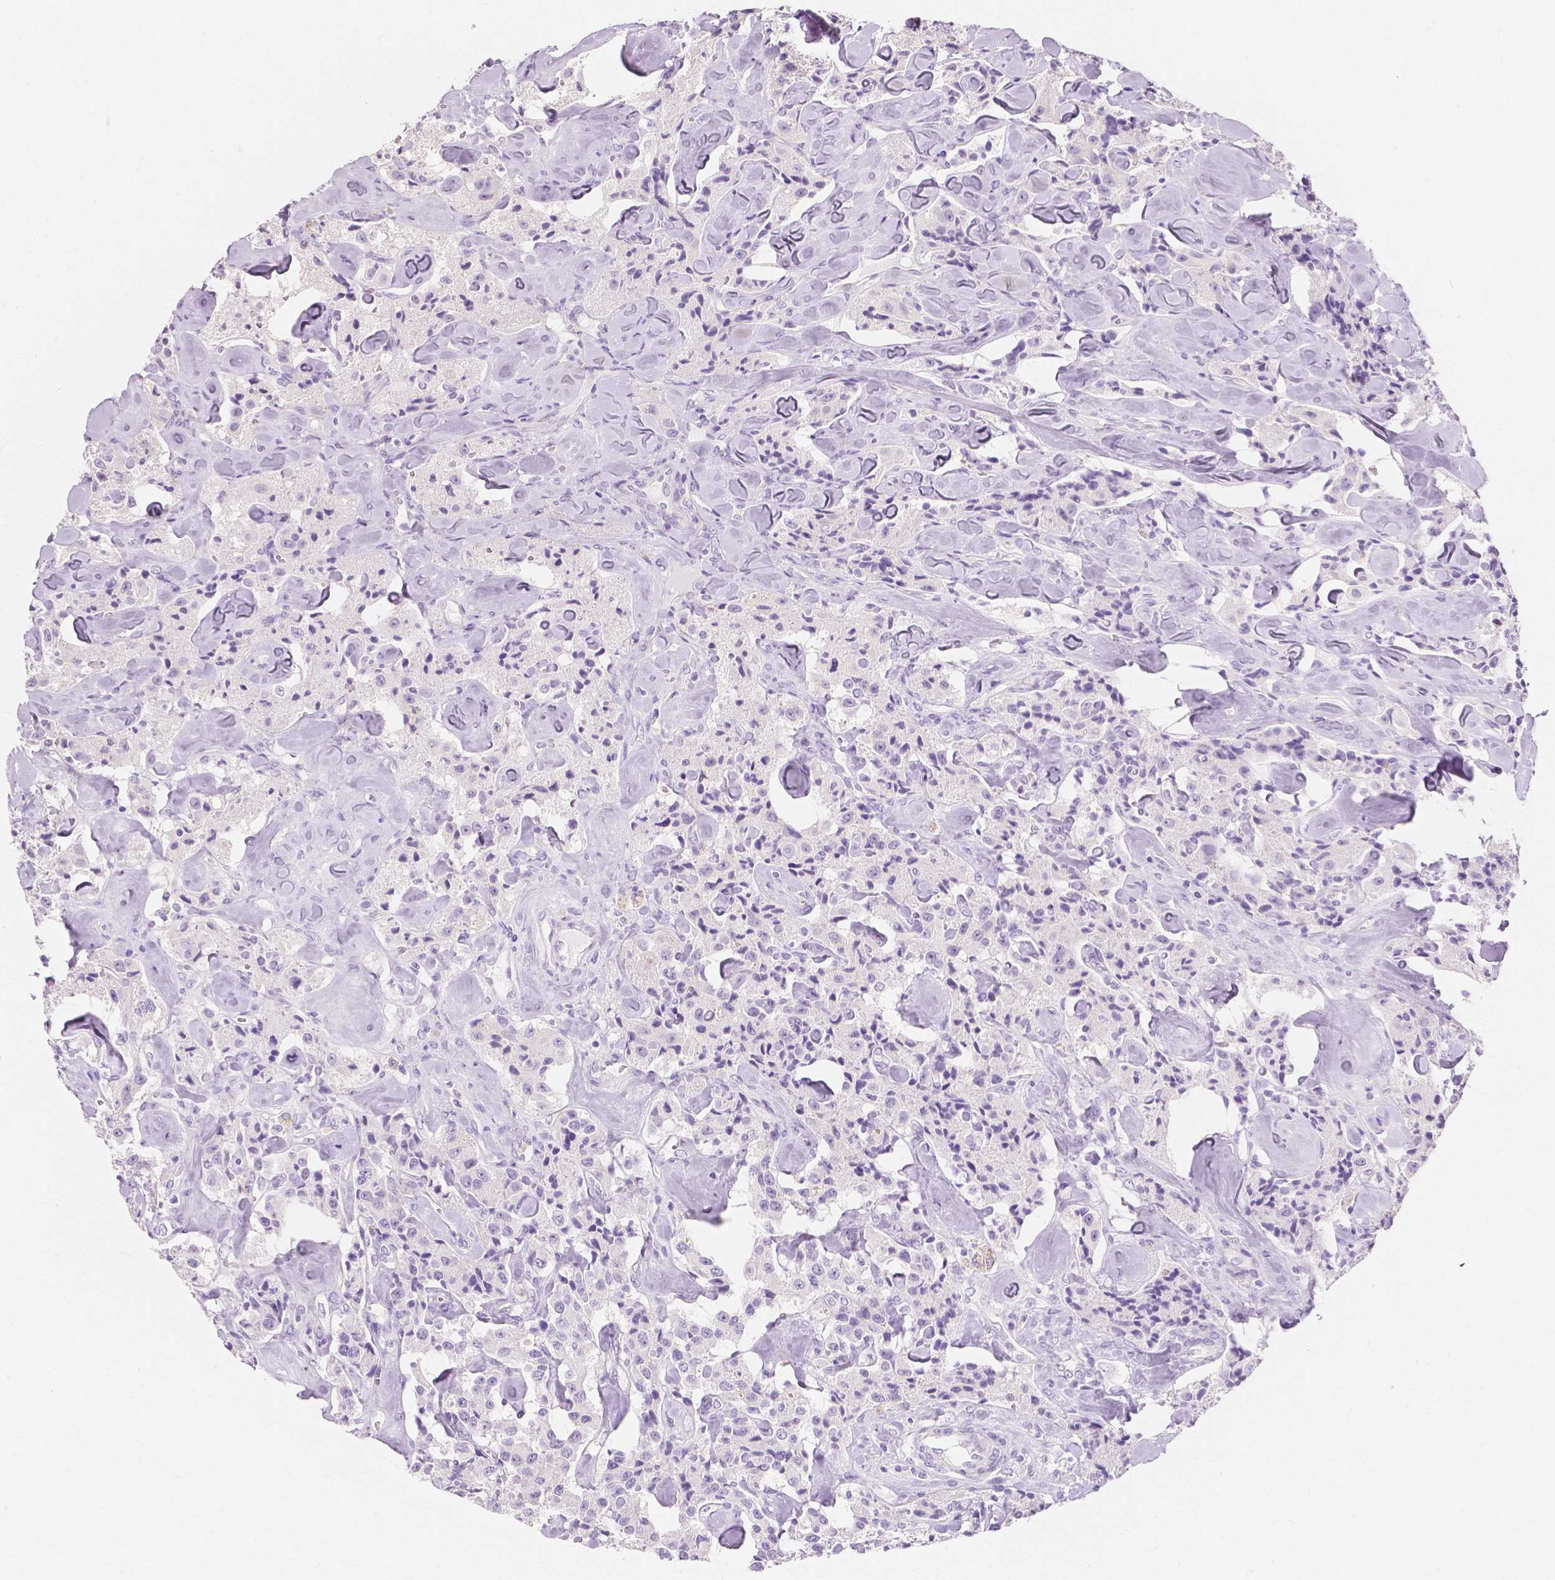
{"staining": {"intensity": "negative", "quantity": "none", "location": "none"}, "tissue": "carcinoid", "cell_type": "Tumor cells", "image_type": "cancer", "snomed": [{"axis": "morphology", "description": "Carcinoid, malignant, NOS"}, {"axis": "topography", "description": "Pancreas"}], "caption": "Malignant carcinoid was stained to show a protein in brown. There is no significant staining in tumor cells.", "gene": "MUC12", "patient": {"sex": "male", "age": 41}}